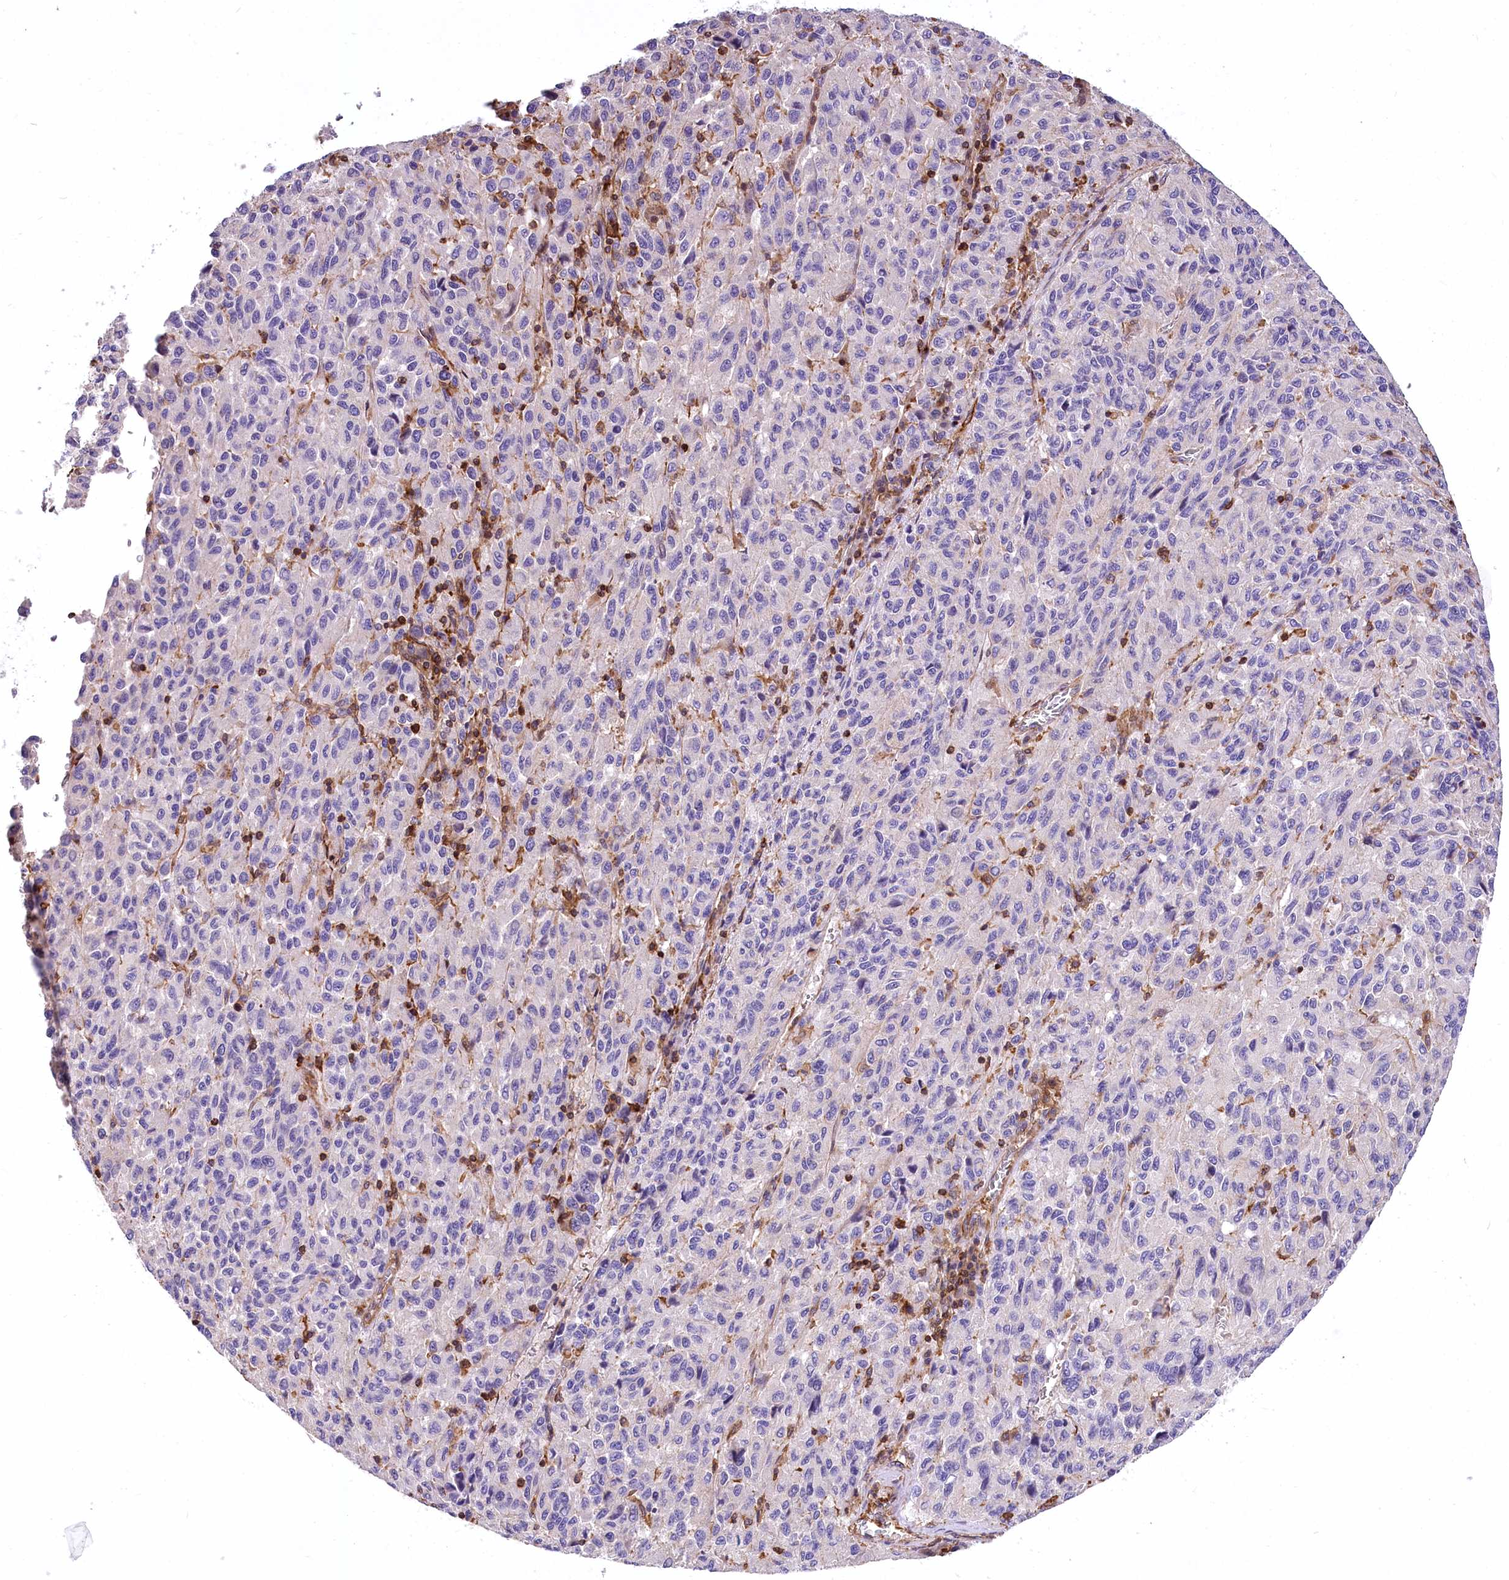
{"staining": {"intensity": "negative", "quantity": "none", "location": "none"}, "tissue": "melanoma", "cell_type": "Tumor cells", "image_type": "cancer", "snomed": [{"axis": "morphology", "description": "Malignant melanoma, Metastatic site"}, {"axis": "topography", "description": "Lung"}], "caption": "This is an IHC micrograph of human melanoma. There is no staining in tumor cells.", "gene": "DPP3", "patient": {"sex": "male", "age": 64}}